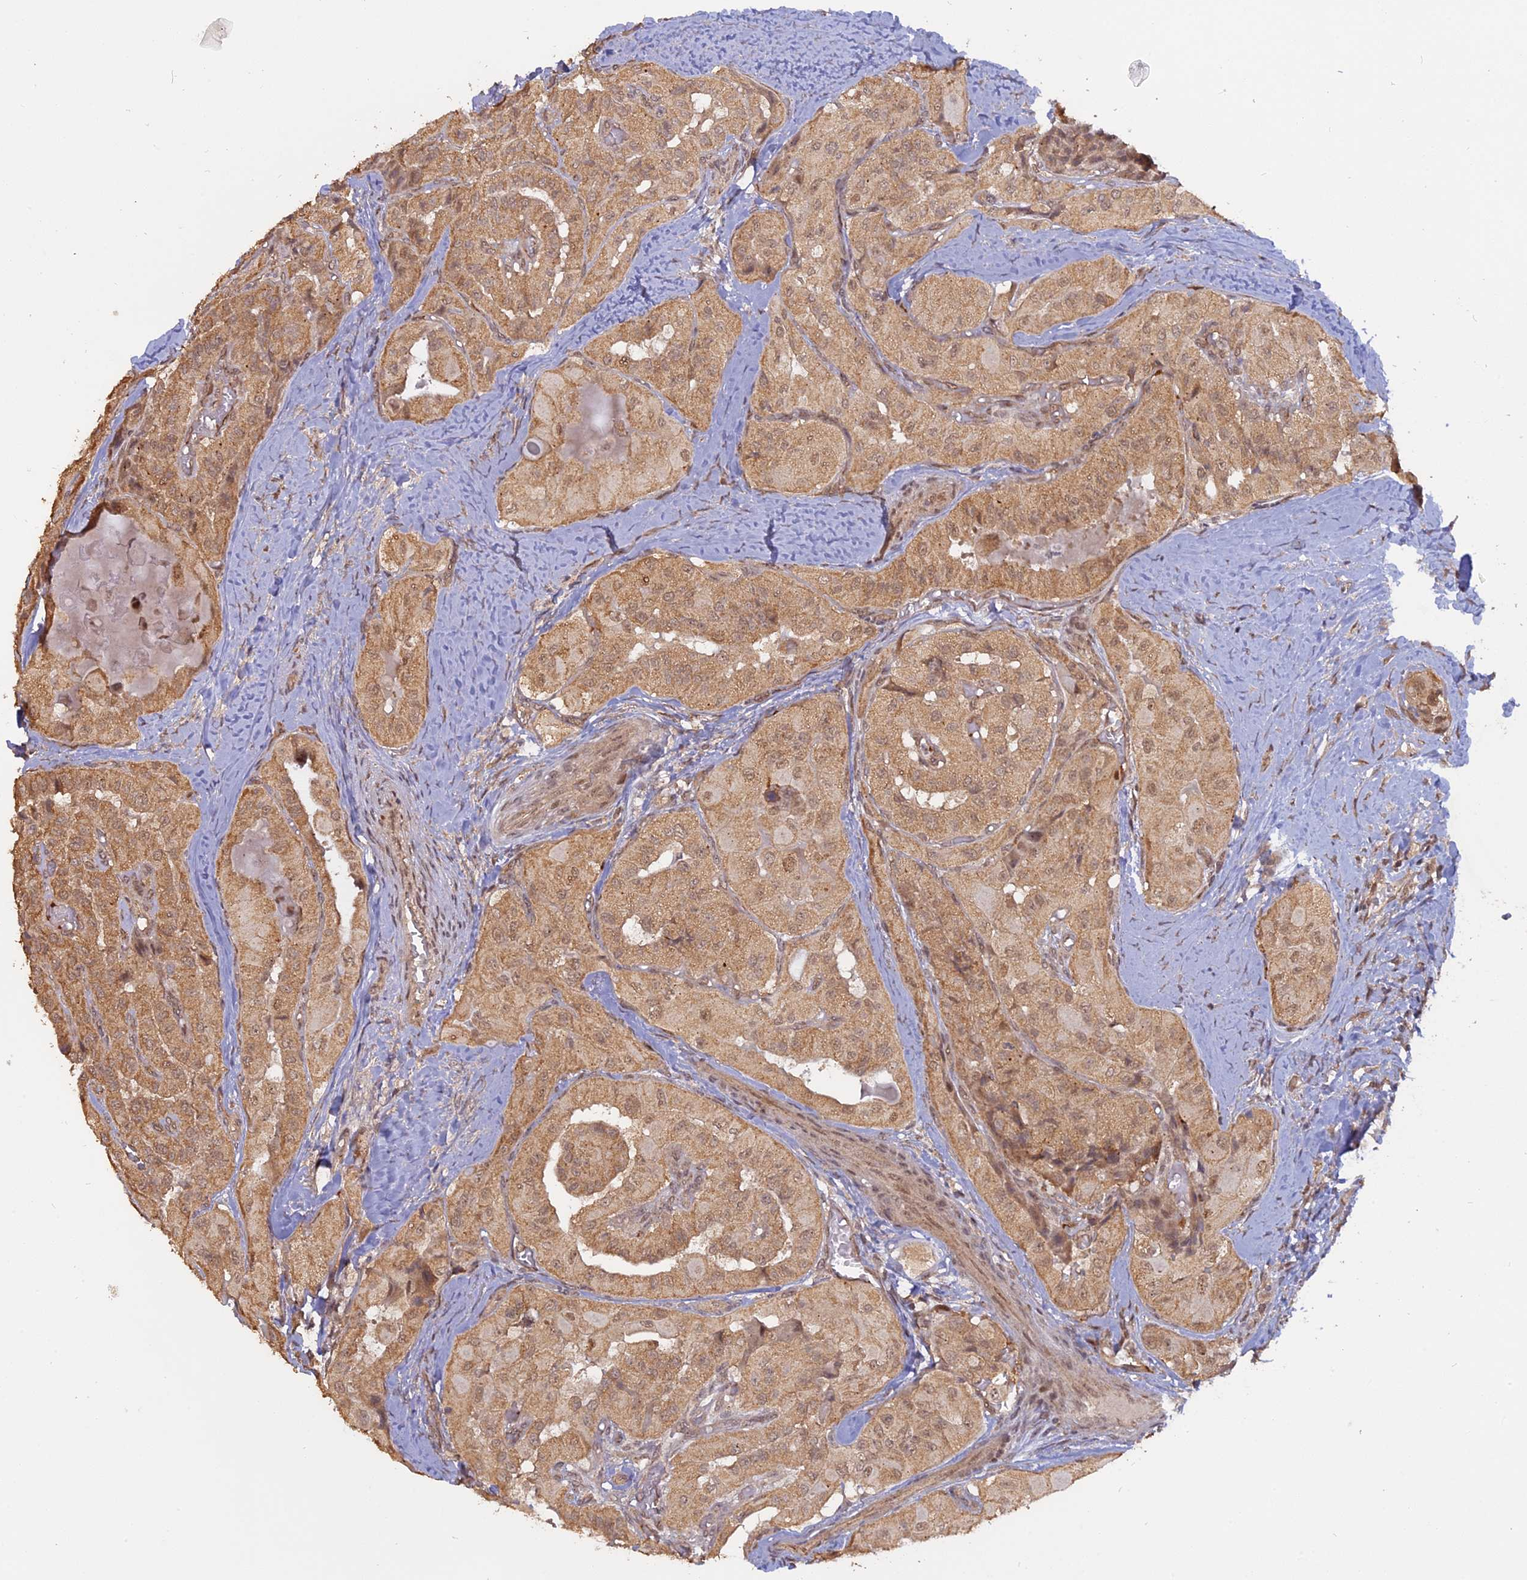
{"staining": {"intensity": "moderate", "quantity": ">75%", "location": "cytoplasmic/membranous,nuclear"}, "tissue": "thyroid cancer", "cell_type": "Tumor cells", "image_type": "cancer", "snomed": [{"axis": "morphology", "description": "Normal tissue, NOS"}, {"axis": "morphology", "description": "Papillary adenocarcinoma, NOS"}, {"axis": "topography", "description": "Thyroid gland"}], "caption": "Brown immunohistochemical staining in human papillary adenocarcinoma (thyroid) demonstrates moderate cytoplasmic/membranous and nuclear positivity in about >75% of tumor cells.", "gene": "PKIG", "patient": {"sex": "female", "age": 59}}